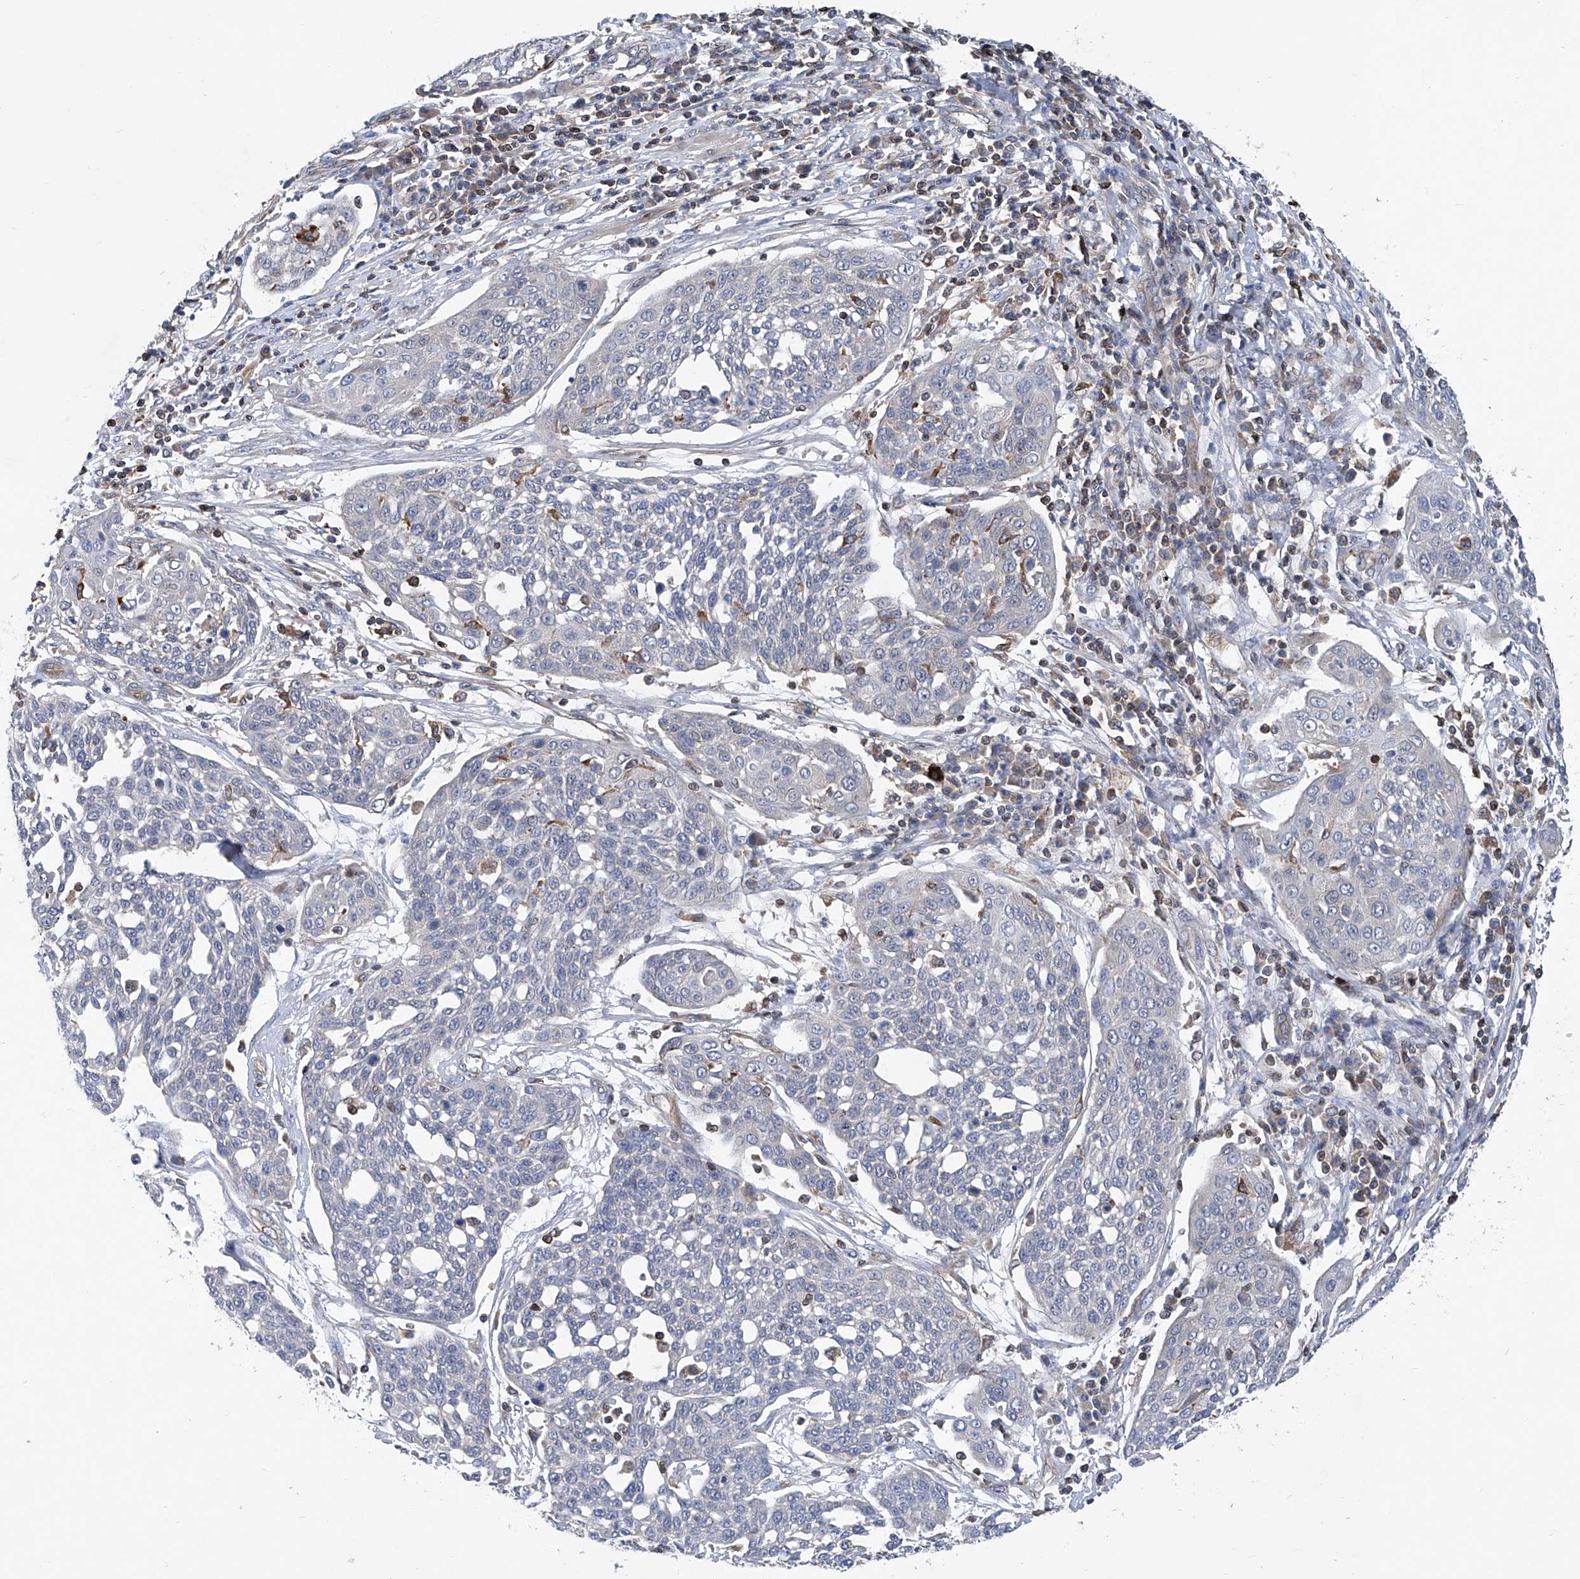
{"staining": {"intensity": "negative", "quantity": "none", "location": "none"}, "tissue": "cervical cancer", "cell_type": "Tumor cells", "image_type": "cancer", "snomed": [{"axis": "morphology", "description": "Squamous cell carcinoma, NOS"}, {"axis": "topography", "description": "Cervix"}], "caption": "The immunohistochemistry (IHC) micrograph has no significant expression in tumor cells of cervical cancer (squamous cell carcinoma) tissue.", "gene": "TRIM38", "patient": {"sex": "female", "age": 34}}